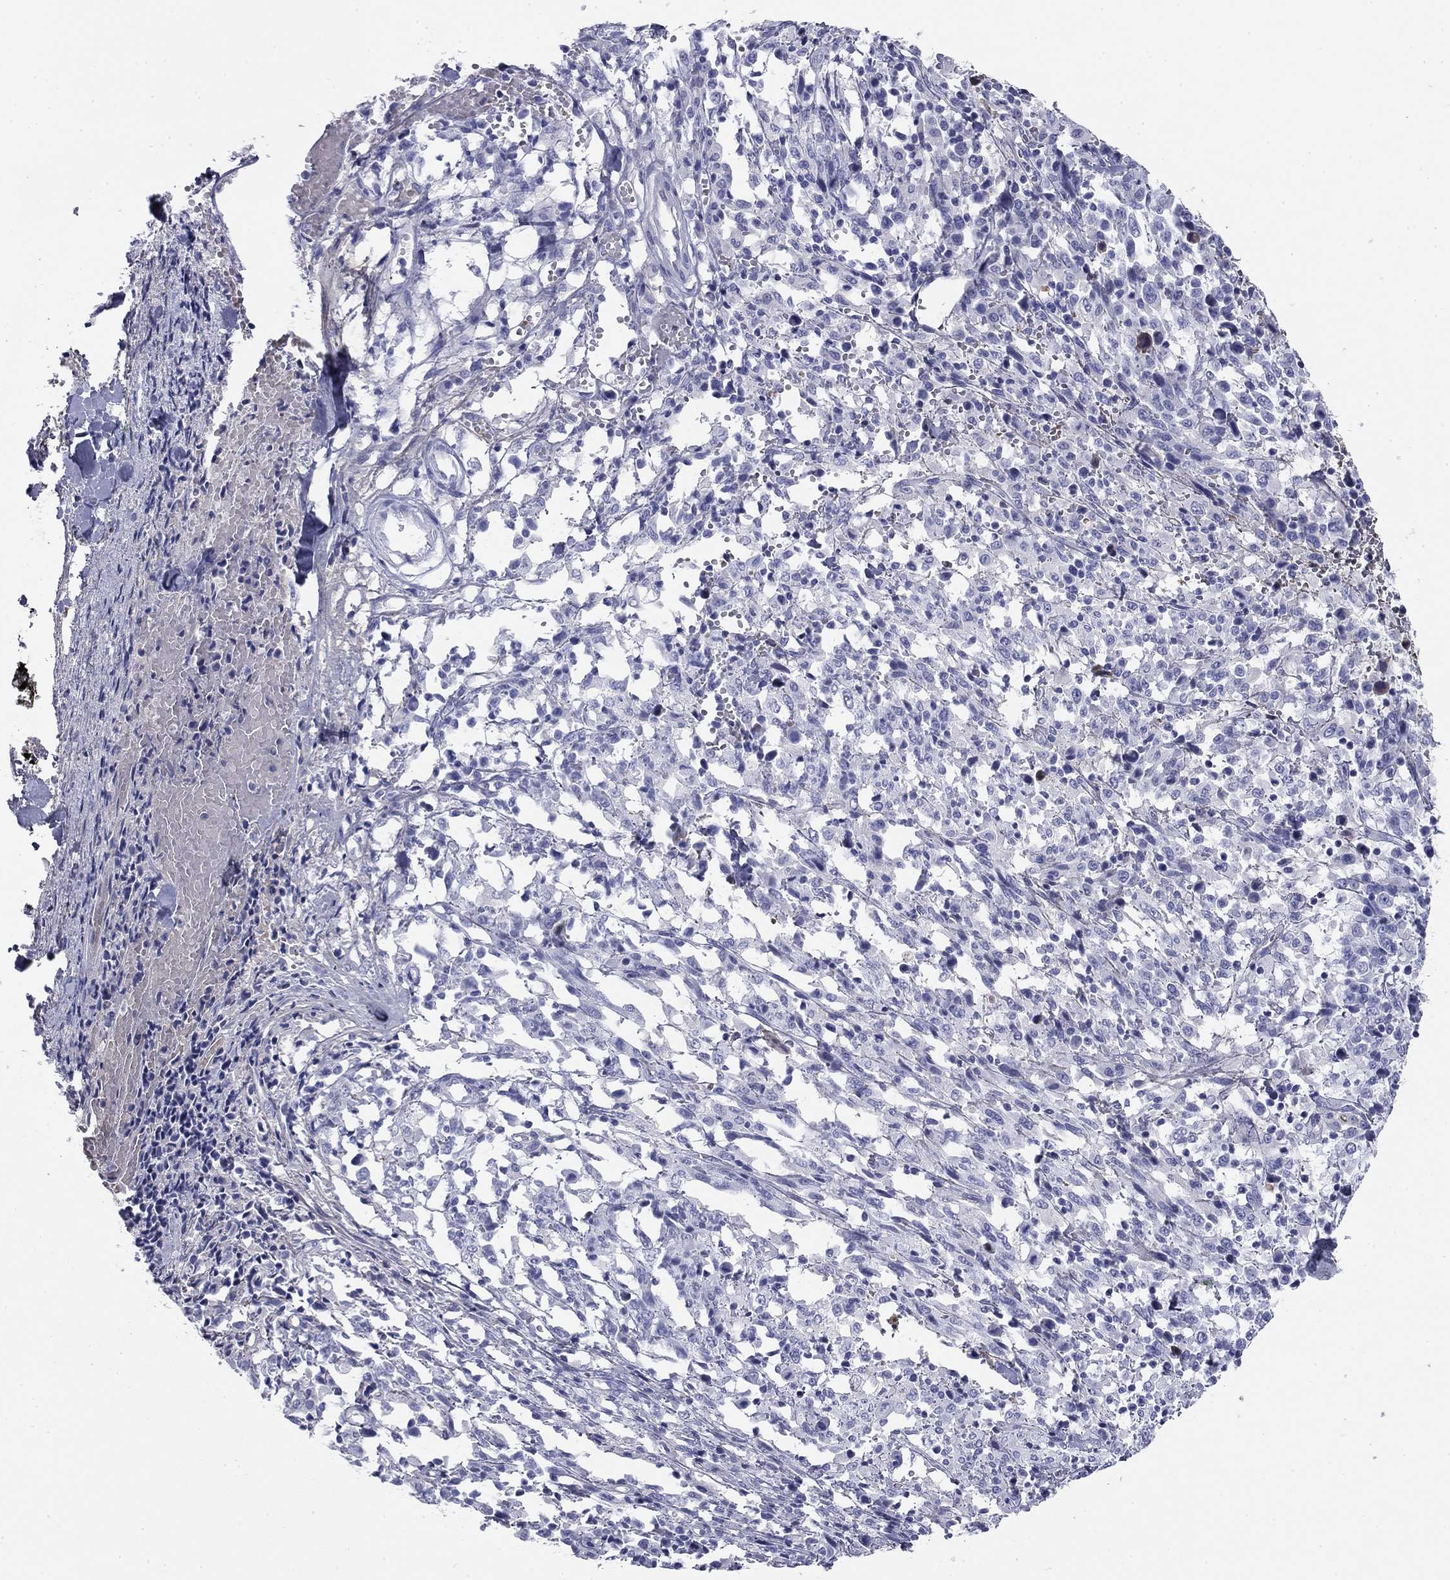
{"staining": {"intensity": "negative", "quantity": "none", "location": "none"}, "tissue": "melanoma", "cell_type": "Tumor cells", "image_type": "cancer", "snomed": [{"axis": "morphology", "description": "Malignant melanoma, NOS"}, {"axis": "topography", "description": "Skin"}], "caption": "The photomicrograph reveals no significant positivity in tumor cells of malignant melanoma.", "gene": "CPLX4", "patient": {"sex": "female", "age": 91}}